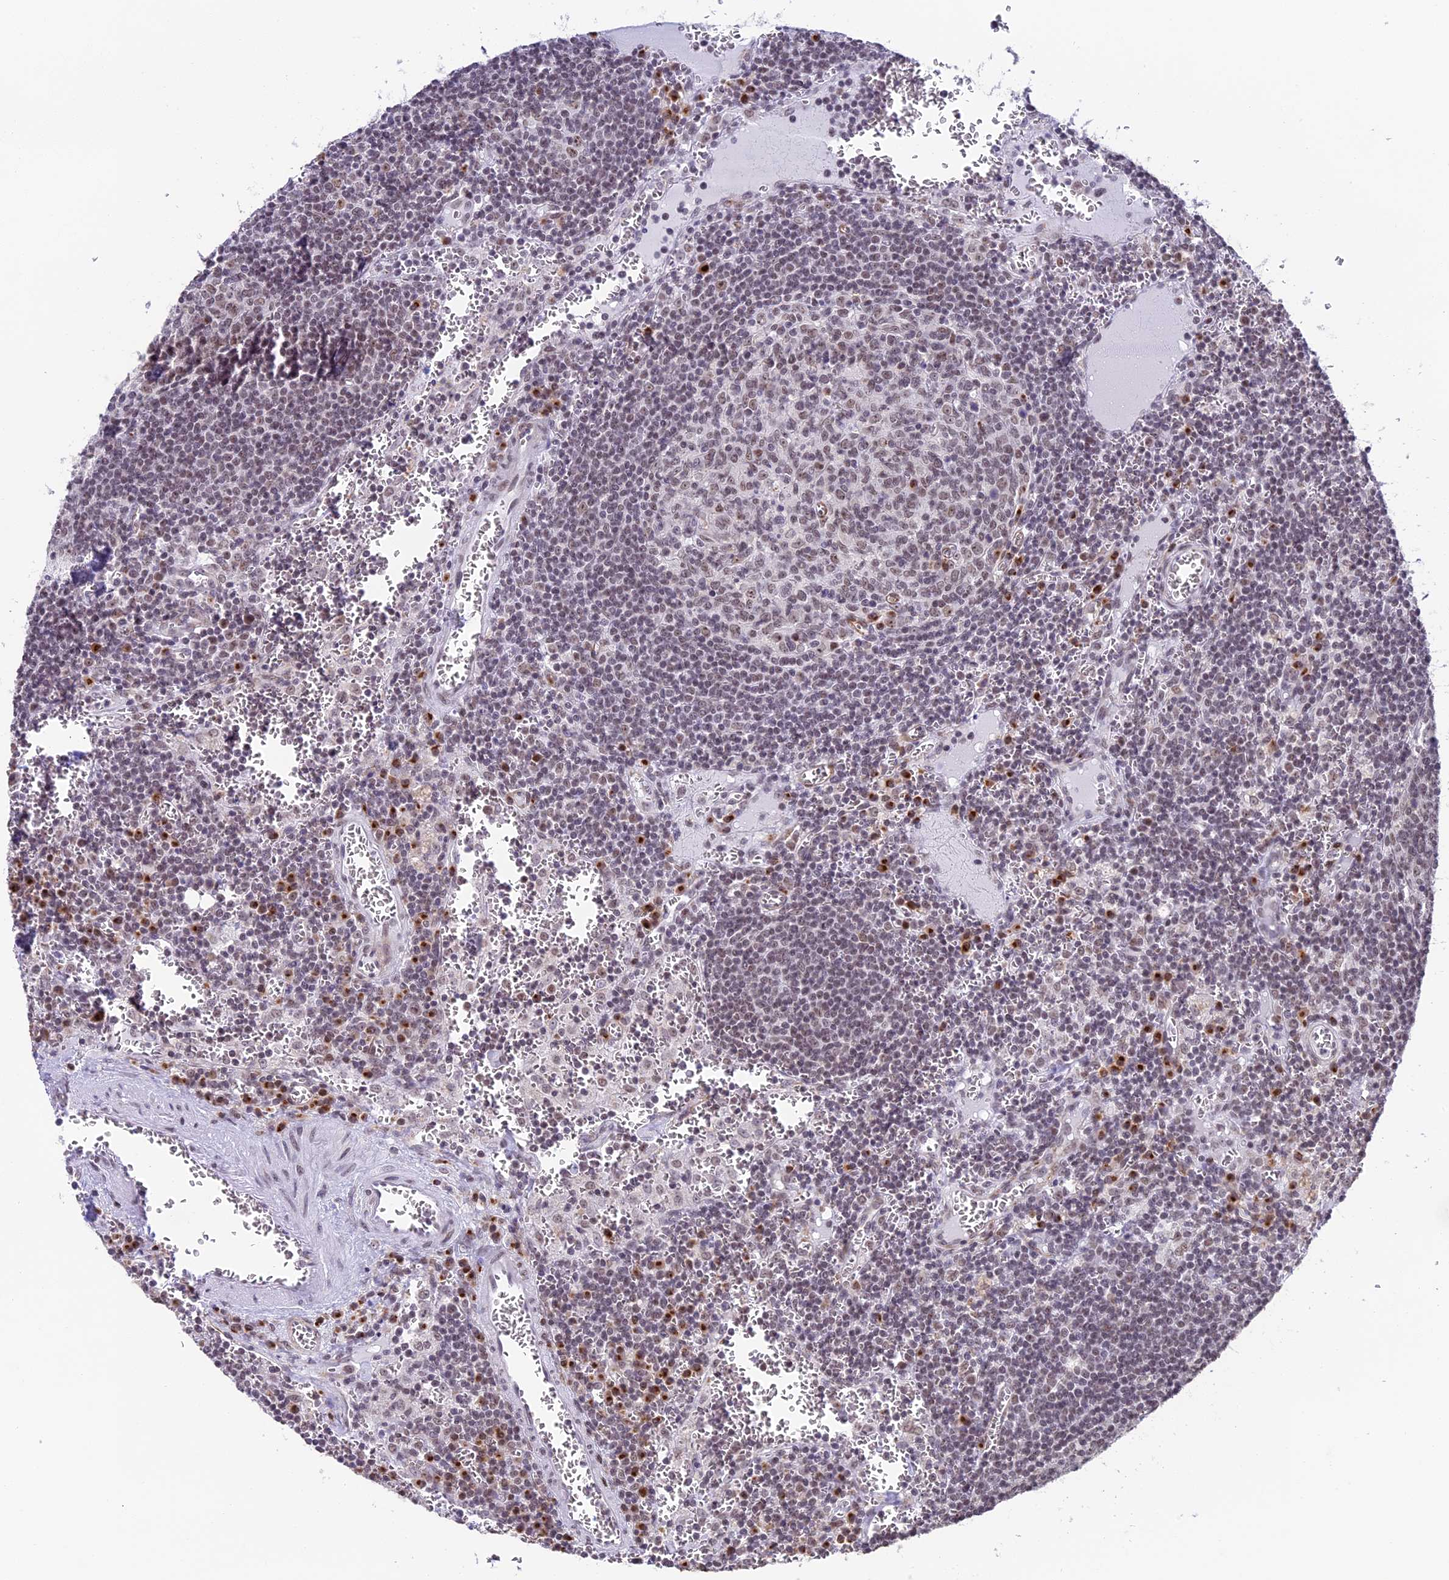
{"staining": {"intensity": "strong", "quantity": "<25%", "location": "nuclear"}, "tissue": "lymph node", "cell_type": "Germinal center cells", "image_type": "normal", "snomed": [{"axis": "morphology", "description": "Normal tissue, NOS"}, {"axis": "topography", "description": "Lymph node"}], "caption": "Strong nuclear staining is seen in approximately <25% of germinal center cells in normal lymph node. (DAB IHC, brown staining for protein, blue staining for nuclei).", "gene": "HEATR5B", "patient": {"sex": "female", "age": 73}}